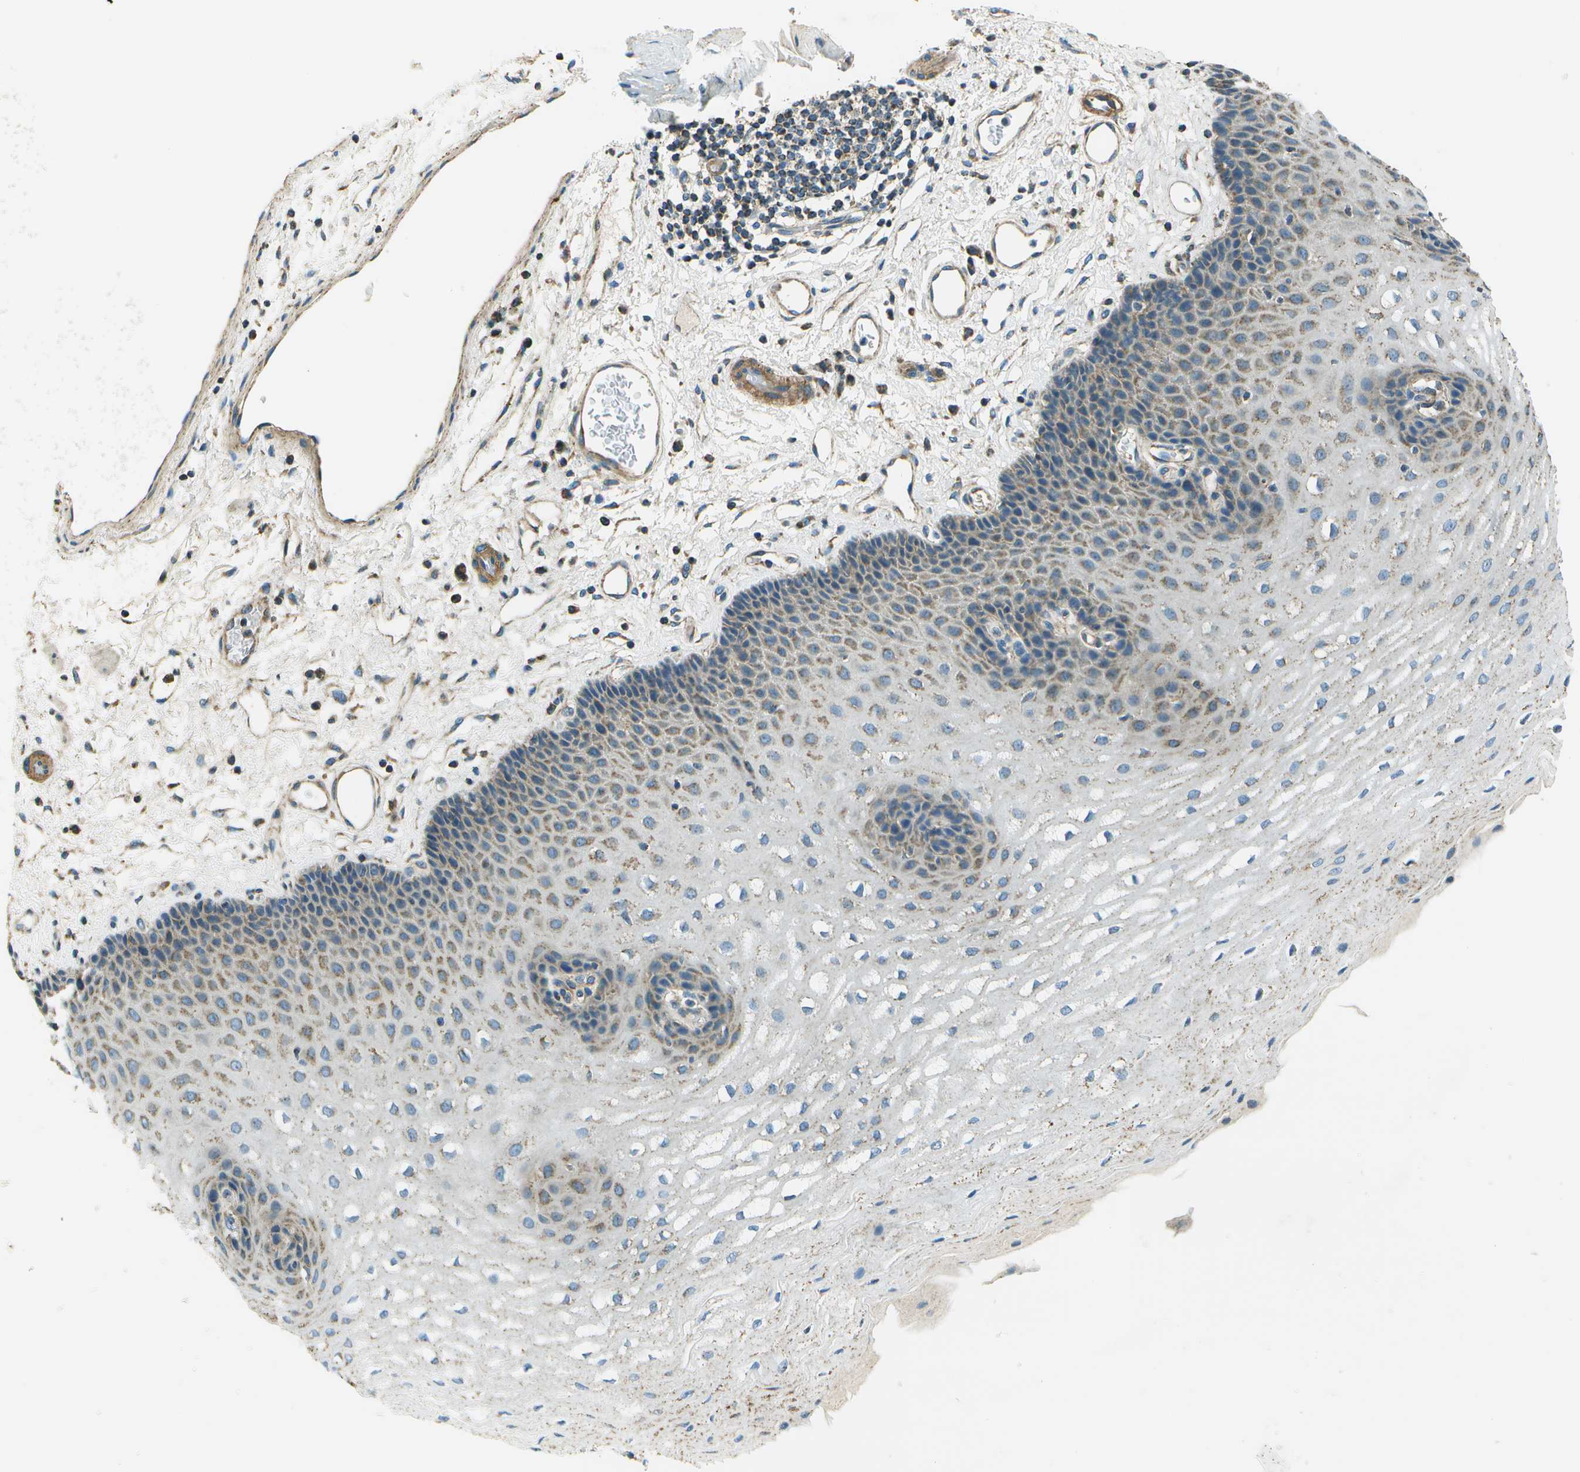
{"staining": {"intensity": "moderate", "quantity": "25%-75%", "location": "cytoplasmic/membranous"}, "tissue": "esophagus", "cell_type": "Squamous epithelial cells", "image_type": "normal", "snomed": [{"axis": "morphology", "description": "Normal tissue, NOS"}, {"axis": "topography", "description": "Esophagus"}], "caption": "IHC image of benign esophagus stained for a protein (brown), which reveals medium levels of moderate cytoplasmic/membranous expression in approximately 25%-75% of squamous epithelial cells.", "gene": "TMEM51", "patient": {"sex": "male", "age": 54}}